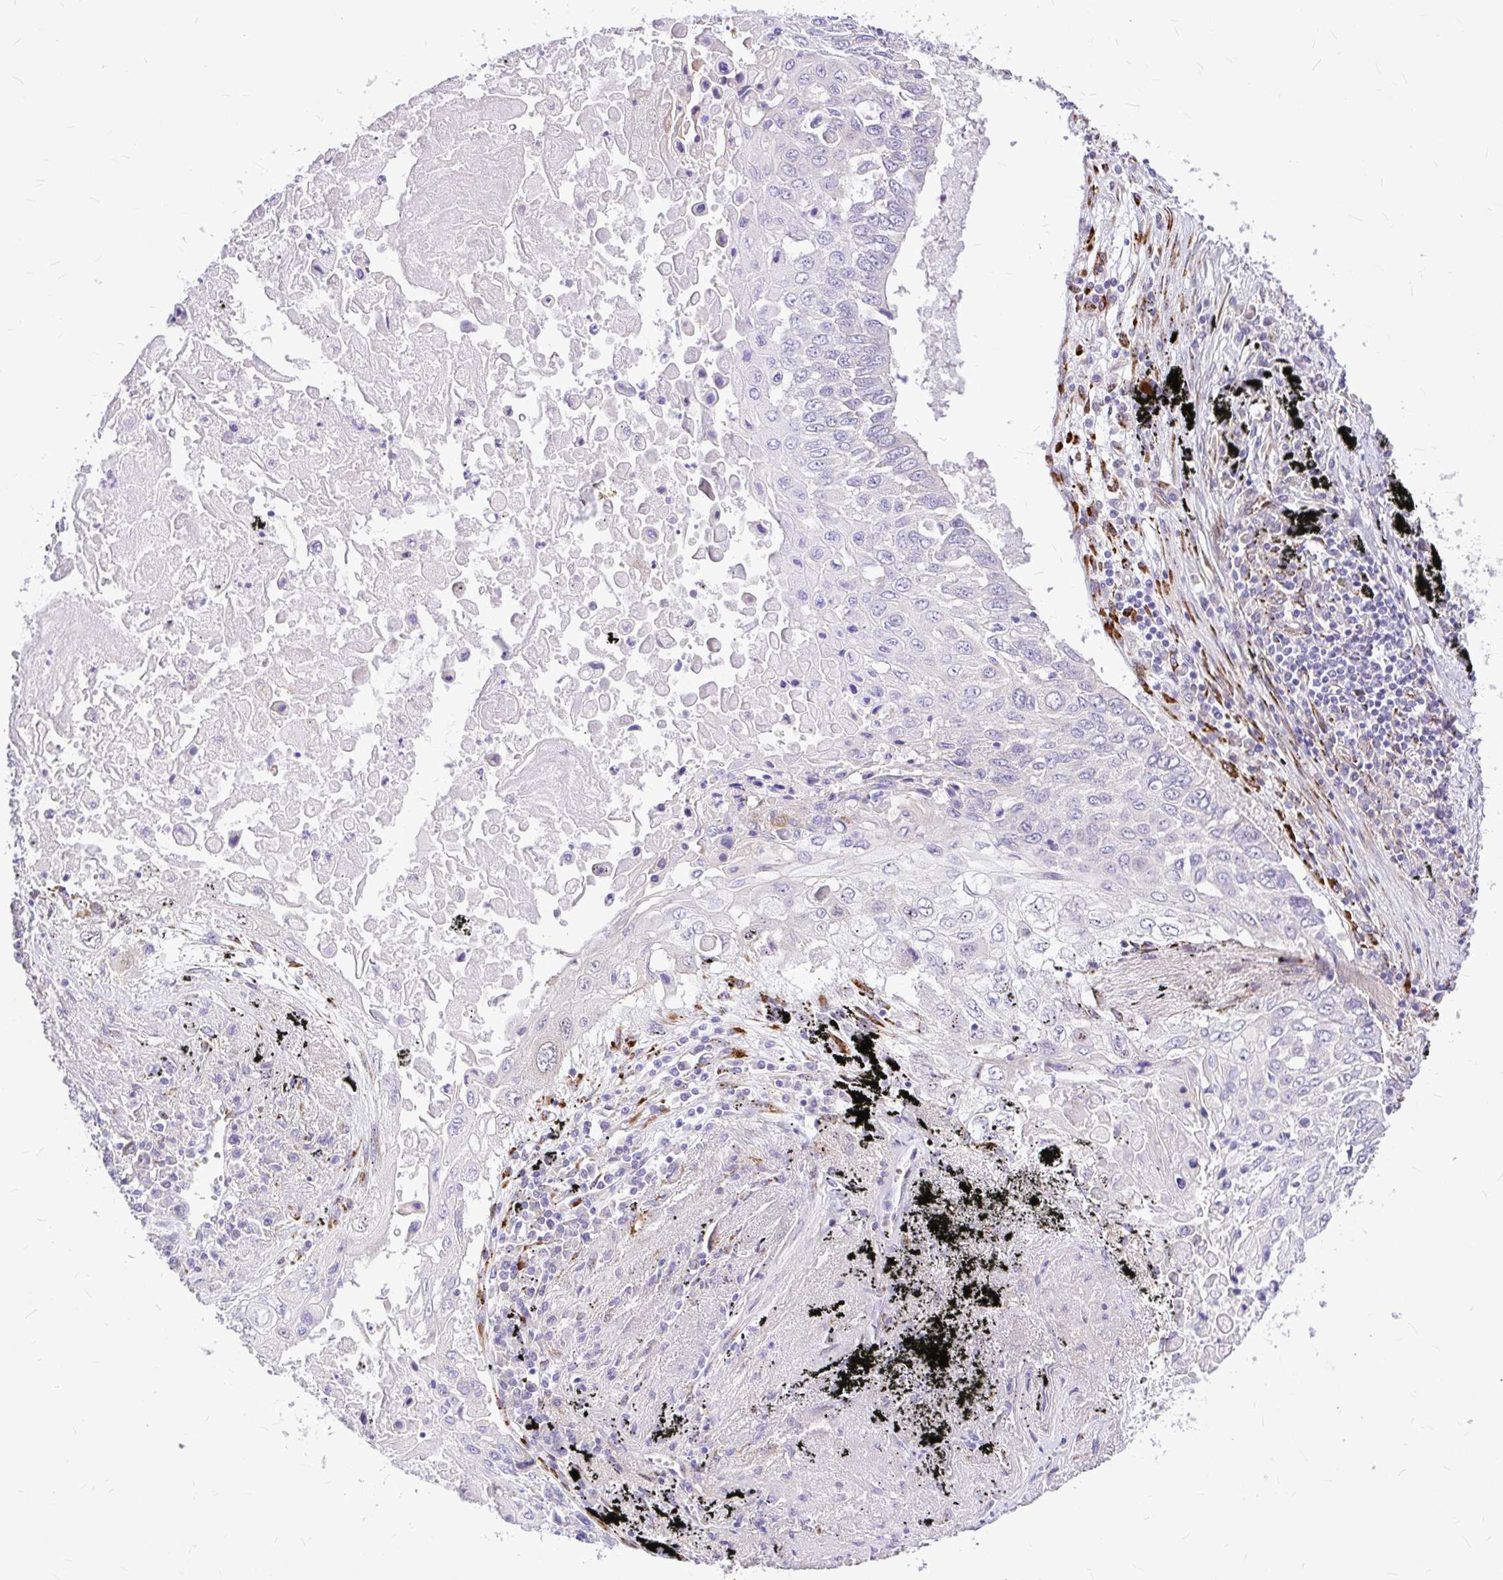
{"staining": {"intensity": "negative", "quantity": "none", "location": "none"}, "tissue": "lung cancer", "cell_type": "Tumor cells", "image_type": "cancer", "snomed": [{"axis": "morphology", "description": "Squamous cell carcinoma, NOS"}, {"axis": "topography", "description": "Lung"}], "caption": "DAB immunohistochemical staining of lung squamous cell carcinoma reveals no significant expression in tumor cells.", "gene": "GABBR2", "patient": {"sex": "male", "age": 75}}